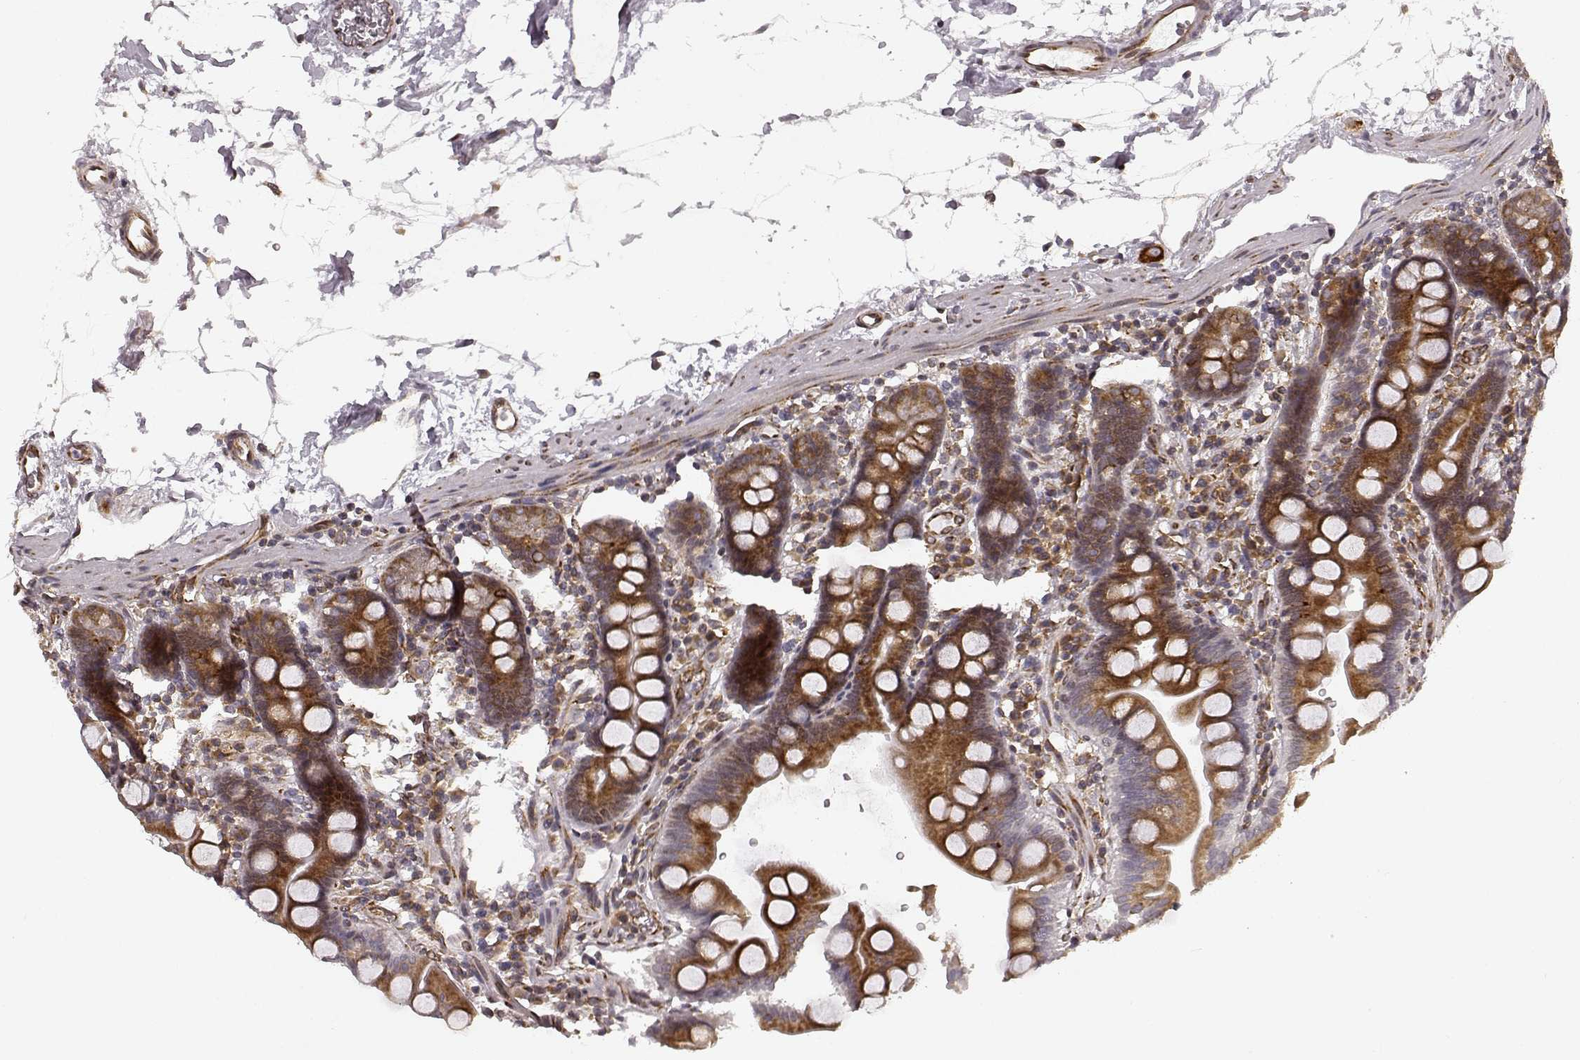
{"staining": {"intensity": "strong", "quantity": "25%-75%", "location": "cytoplasmic/membranous"}, "tissue": "duodenum", "cell_type": "Glandular cells", "image_type": "normal", "snomed": [{"axis": "morphology", "description": "Normal tissue, NOS"}, {"axis": "topography", "description": "Duodenum"}], "caption": "Immunohistochemical staining of unremarkable duodenum demonstrates high levels of strong cytoplasmic/membranous positivity in approximately 25%-75% of glandular cells.", "gene": "TMEM14A", "patient": {"sex": "male", "age": 59}}